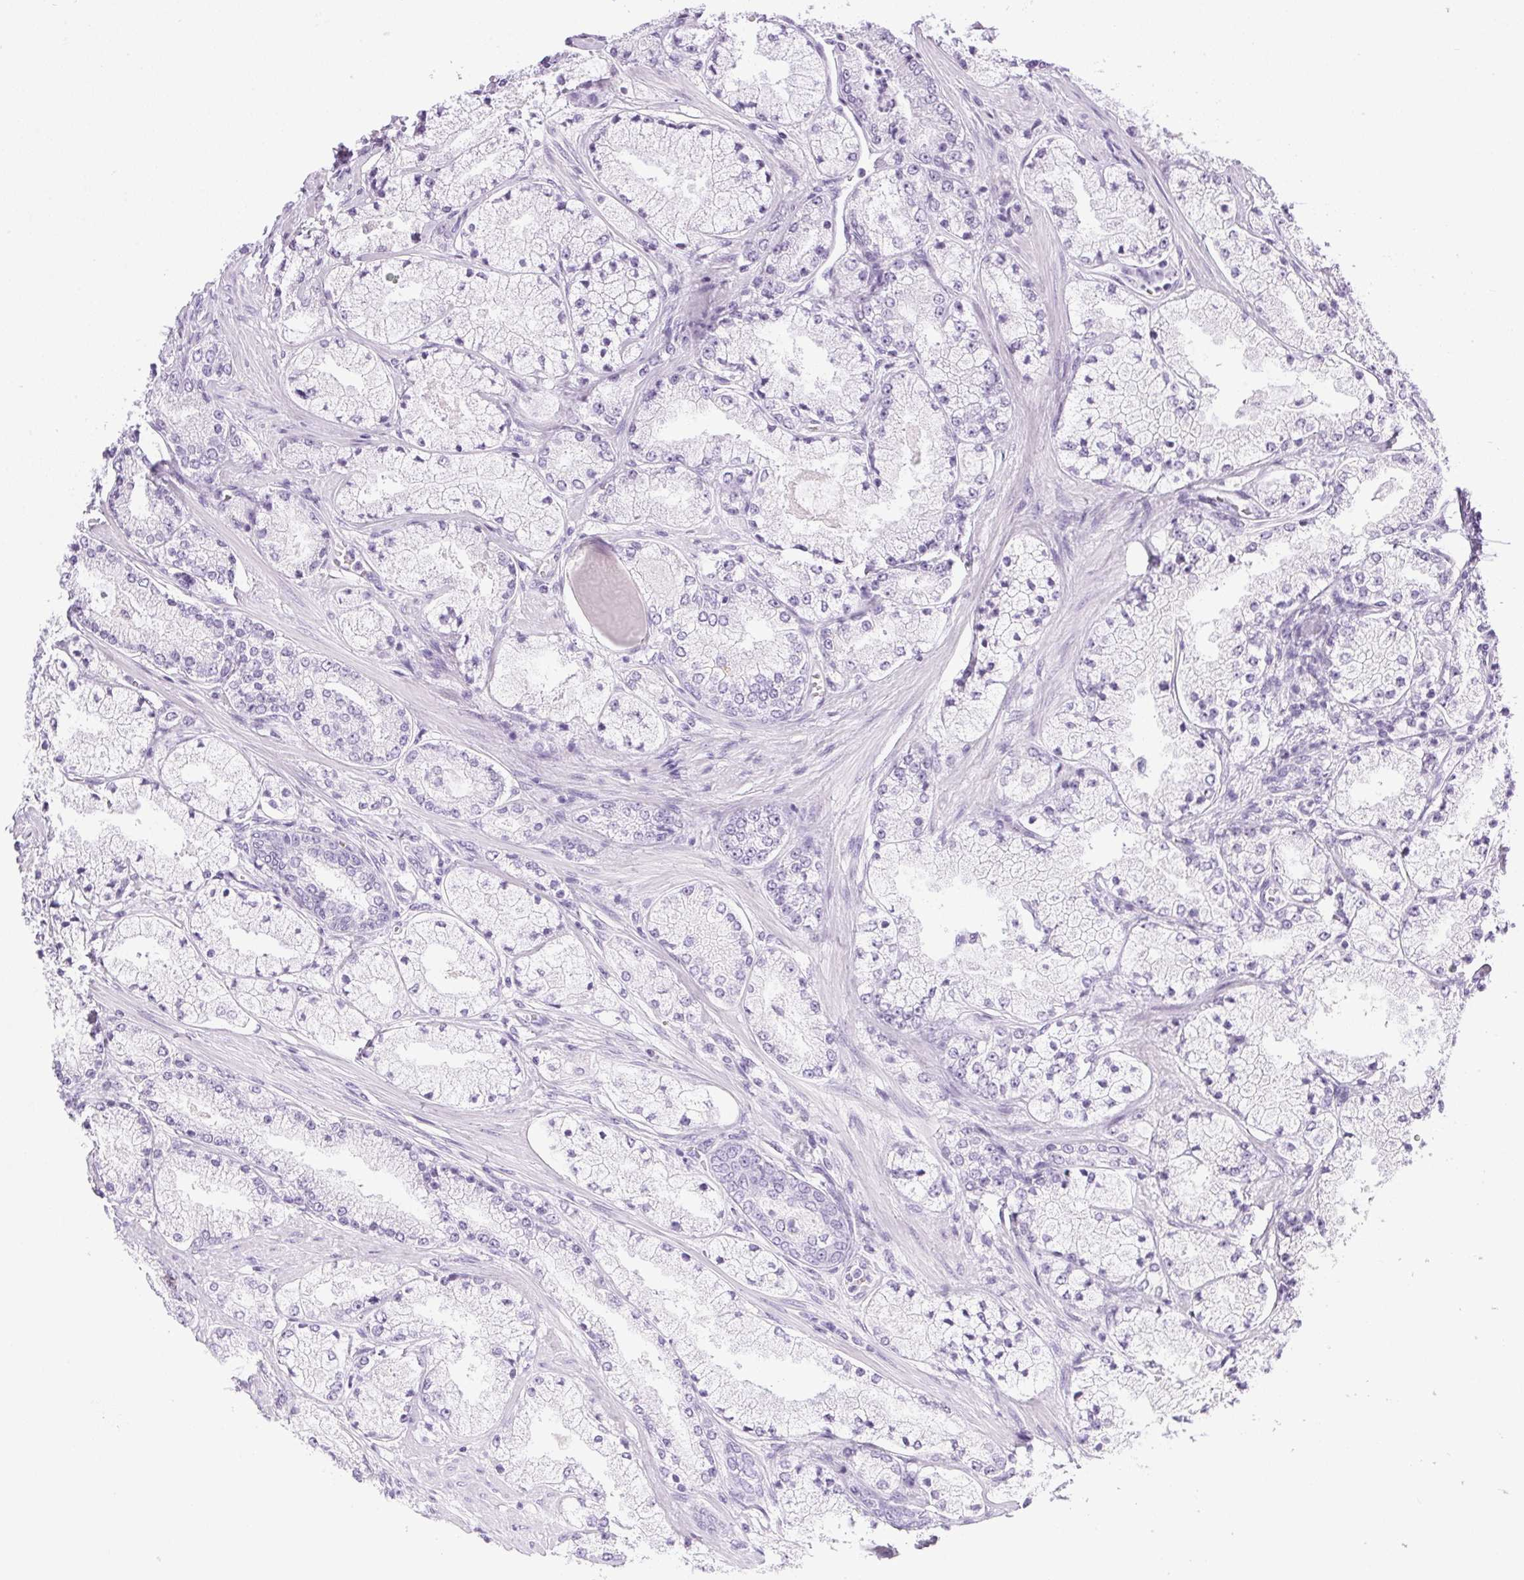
{"staining": {"intensity": "negative", "quantity": "none", "location": "none"}, "tissue": "prostate cancer", "cell_type": "Tumor cells", "image_type": "cancer", "snomed": [{"axis": "morphology", "description": "Adenocarcinoma, High grade"}, {"axis": "topography", "description": "Prostate"}], "caption": "A high-resolution histopathology image shows immunohistochemistry (IHC) staining of prostate cancer, which demonstrates no significant positivity in tumor cells.", "gene": "CPB1", "patient": {"sex": "male", "age": 63}}